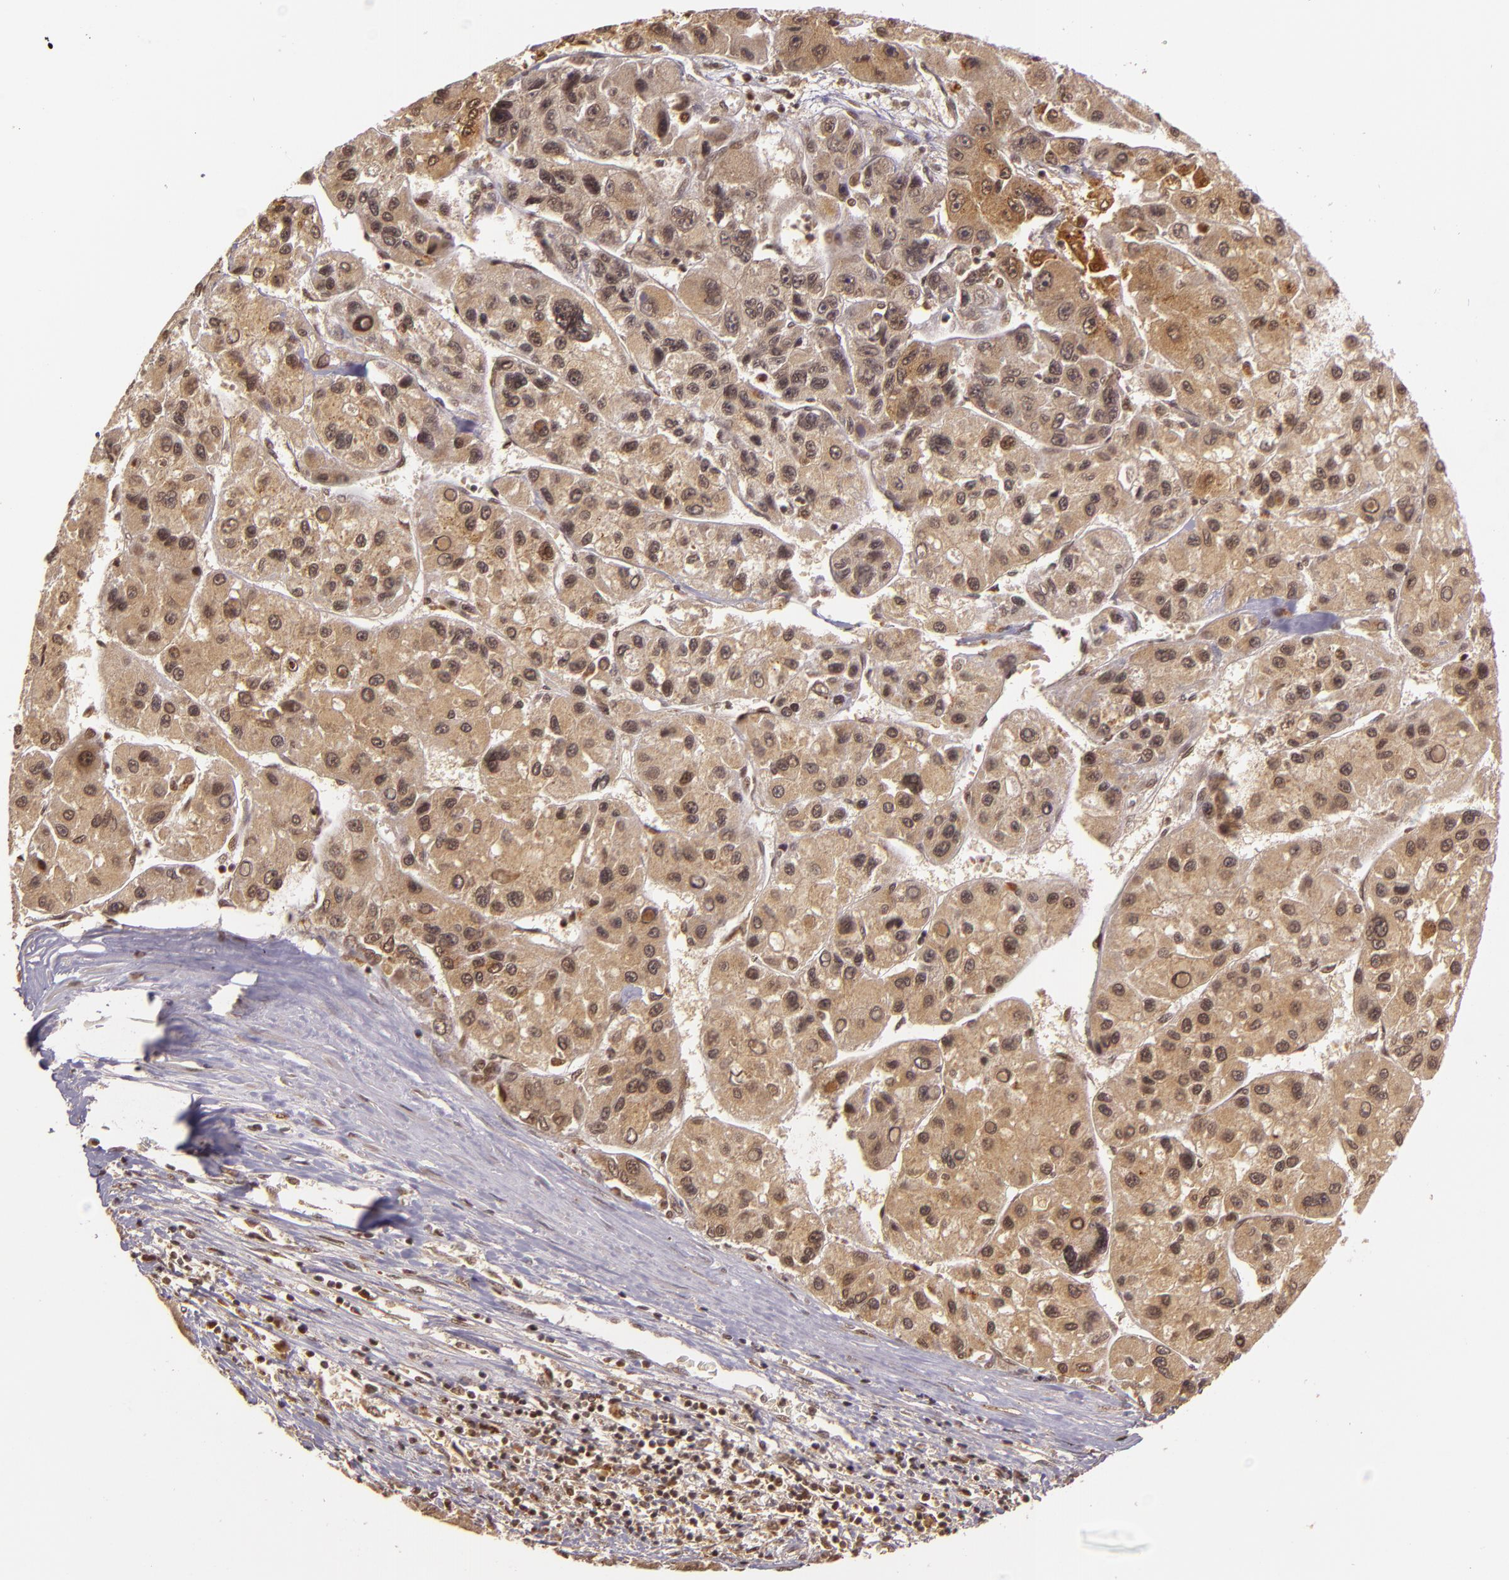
{"staining": {"intensity": "moderate", "quantity": ">75%", "location": "cytoplasmic/membranous"}, "tissue": "liver cancer", "cell_type": "Tumor cells", "image_type": "cancer", "snomed": [{"axis": "morphology", "description": "Carcinoma, Hepatocellular, NOS"}, {"axis": "topography", "description": "Liver"}], "caption": "Immunohistochemical staining of liver cancer (hepatocellular carcinoma) shows moderate cytoplasmic/membranous protein positivity in approximately >75% of tumor cells.", "gene": "TXNRD2", "patient": {"sex": "male", "age": 64}}